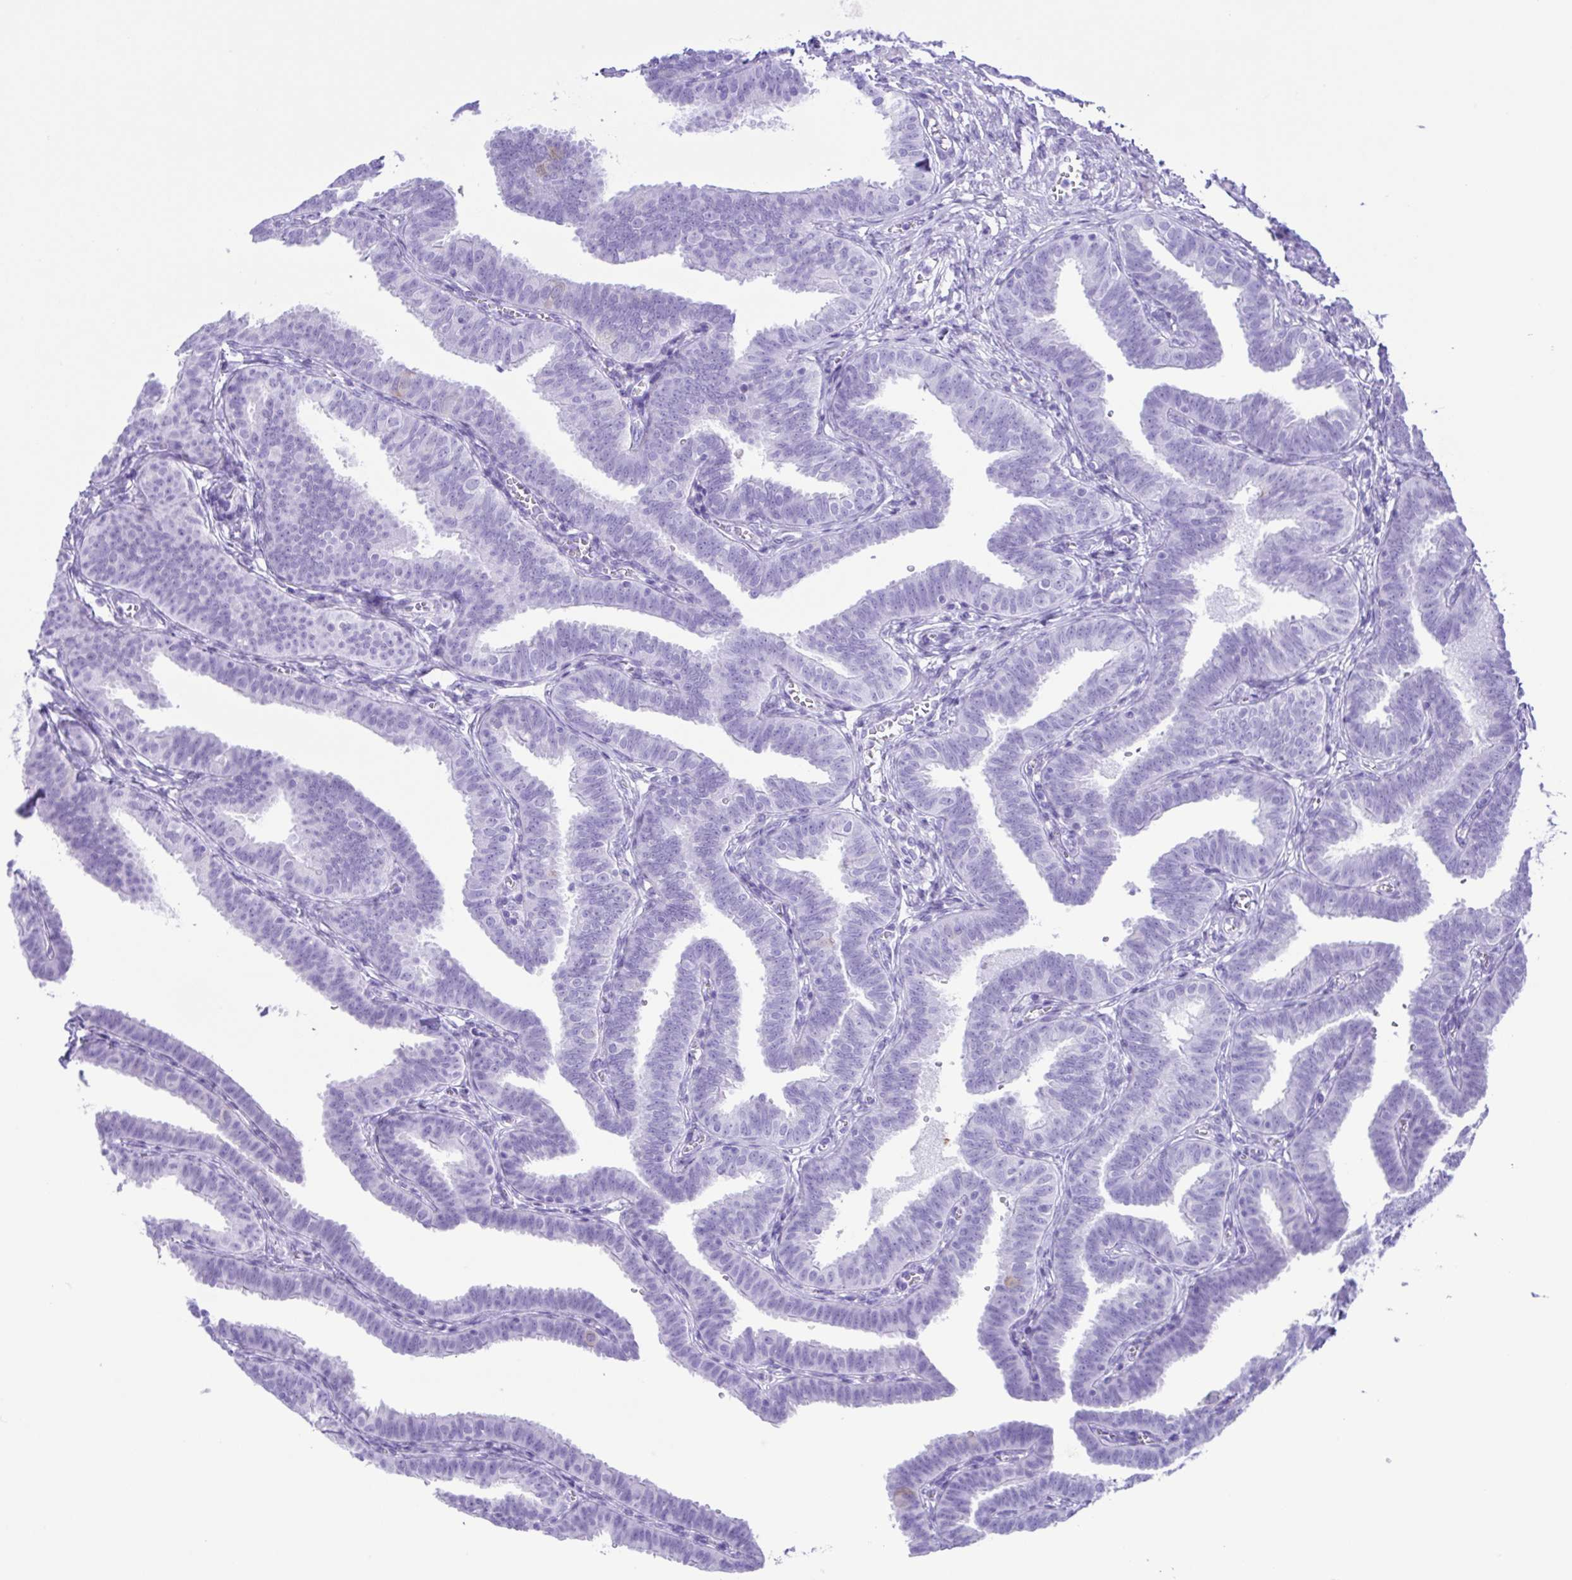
{"staining": {"intensity": "negative", "quantity": "none", "location": "none"}, "tissue": "fallopian tube", "cell_type": "Glandular cells", "image_type": "normal", "snomed": [{"axis": "morphology", "description": "Normal tissue, NOS"}, {"axis": "topography", "description": "Fallopian tube"}], "caption": "High magnification brightfield microscopy of benign fallopian tube stained with DAB (3,3'-diaminobenzidine) (brown) and counterstained with hematoxylin (blue): glandular cells show no significant staining. (Brightfield microscopy of DAB immunohistochemistry at high magnification).", "gene": "ERP27", "patient": {"sex": "female", "age": 25}}